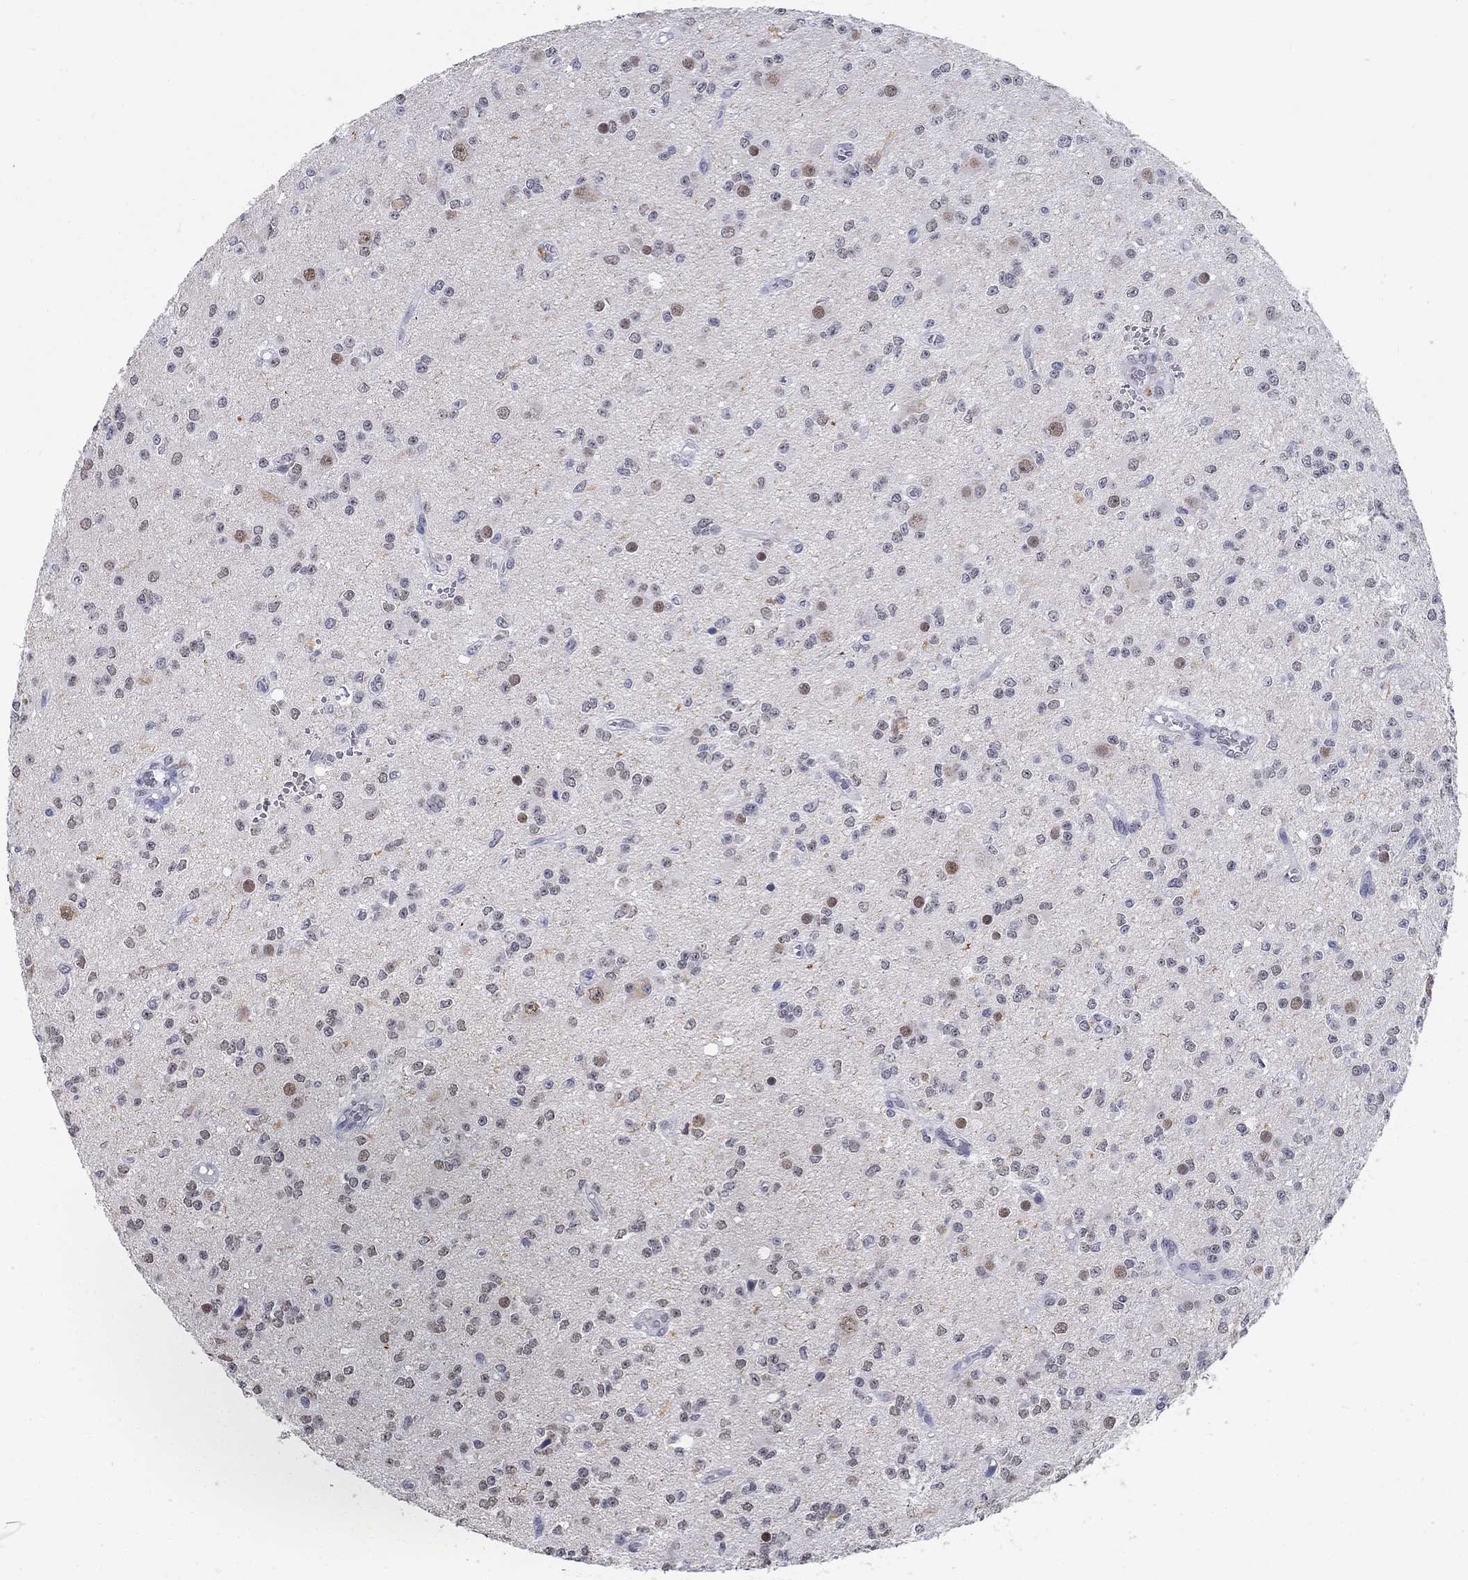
{"staining": {"intensity": "negative", "quantity": "none", "location": "none"}, "tissue": "glioma", "cell_type": "Tumor cells", "image_type": "cancer", "snomed": [{"axis": "morphology", "description": "Glioma, malignant, Low grade"}, {"axis": "topography", "description": "Brain"}], "caption": "Tumor cells are negative for protein expression in human glioma.", "gene": "ANKS1B", "patient": {"sex": "female", "age": 45}}